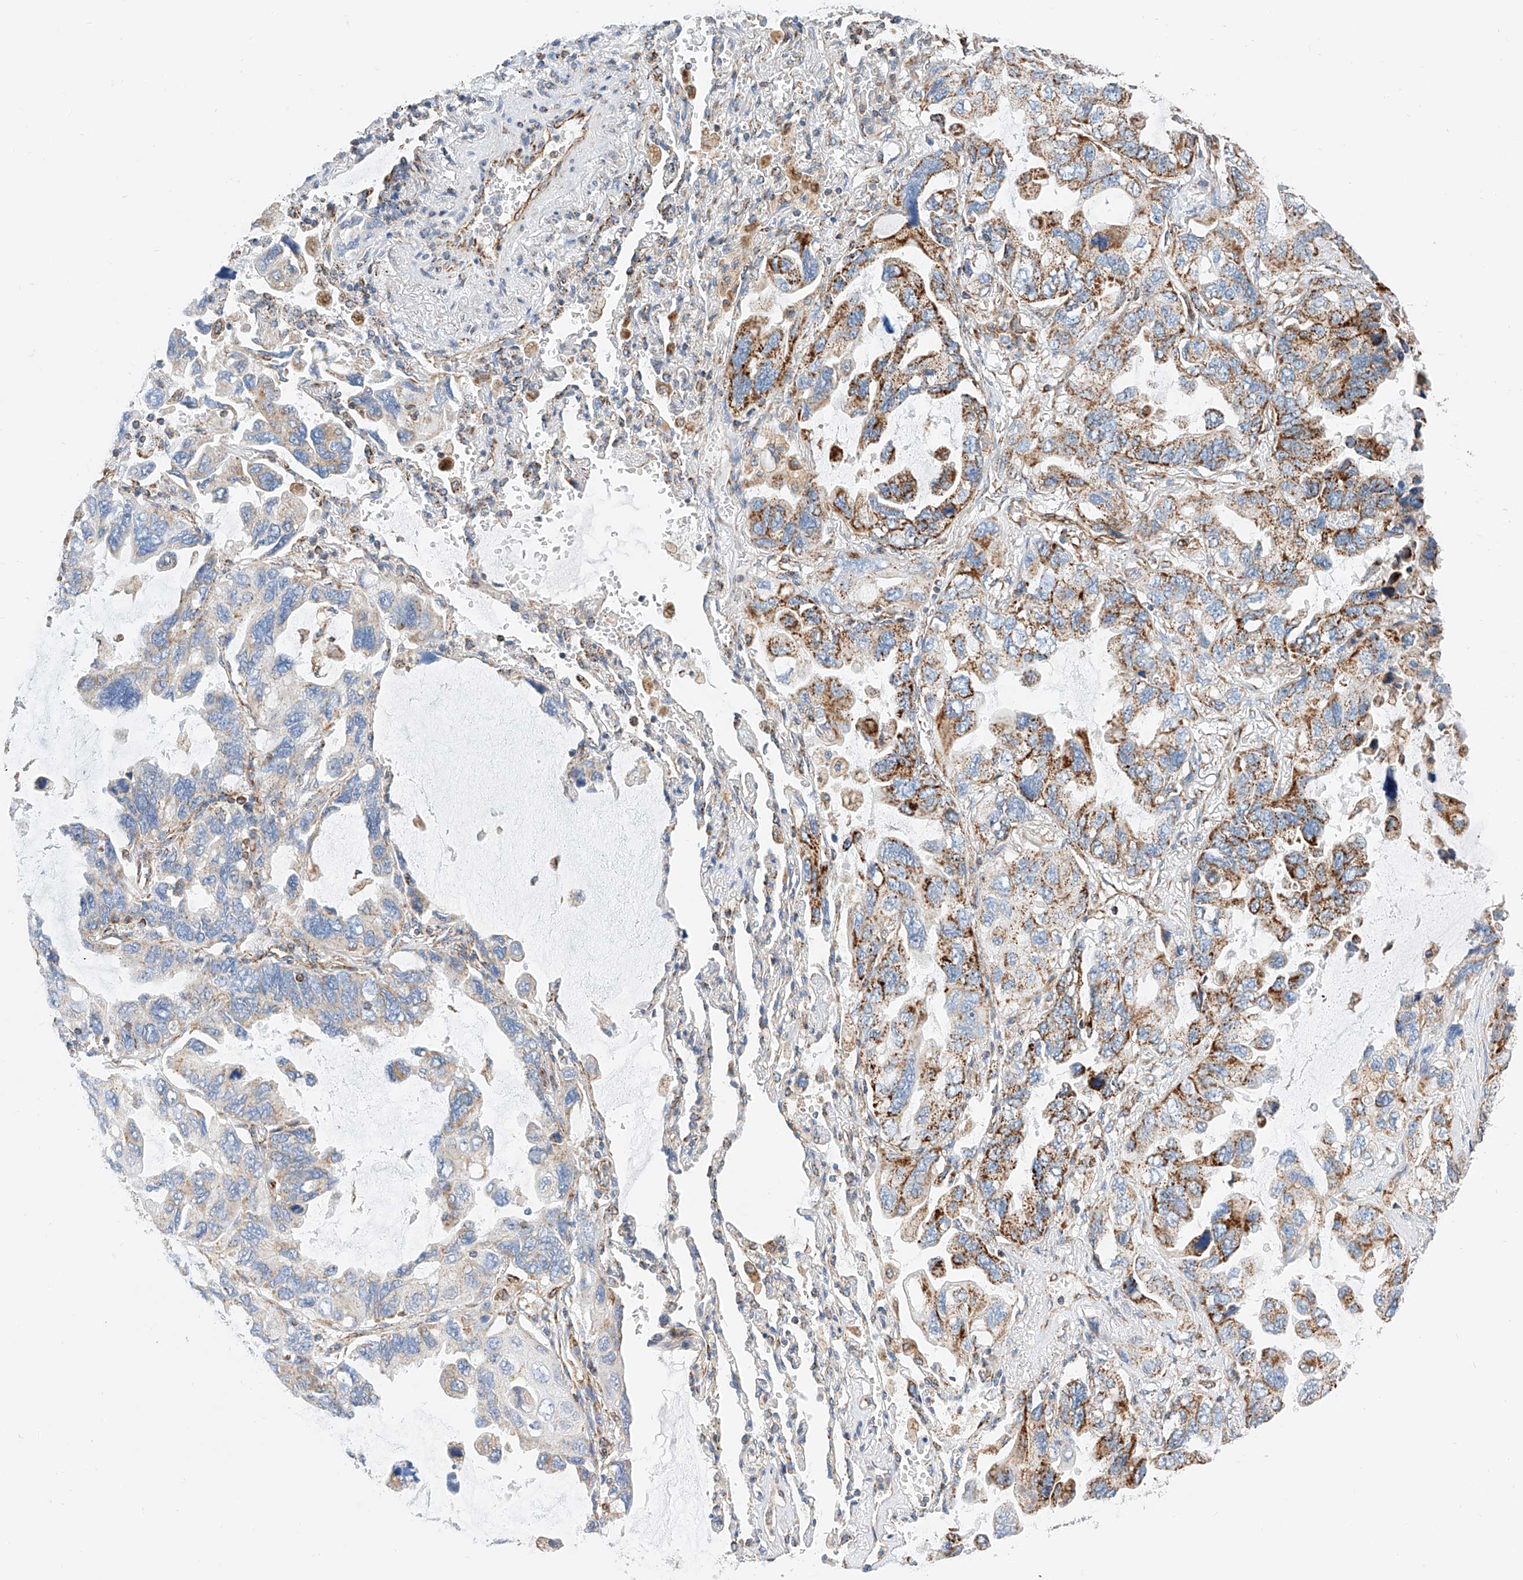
{"staining": {"intensity": "moderate", "quantity": "<25%", "location": "cytoplasmic/membranous"}, "tissue": "lung cancer", "cell_type": "Tumor cells", "image_type": "cancer", "snomed": [{"axis": "morphology", "description": "Squamous cell carcinoma, NOS"}, {"axis": "topography", "description": "Lung"}], "caption": "High-power microscopy captured an immunohistochemistry photomicrograph of lung cancer (squamous cell carcinoma), revealing moderate cytoplasmic/membranous positivity in approximately <25% of tumor cells.", "gene": "NDUFV3", "patient": {"sex": "female", "age": 73}}